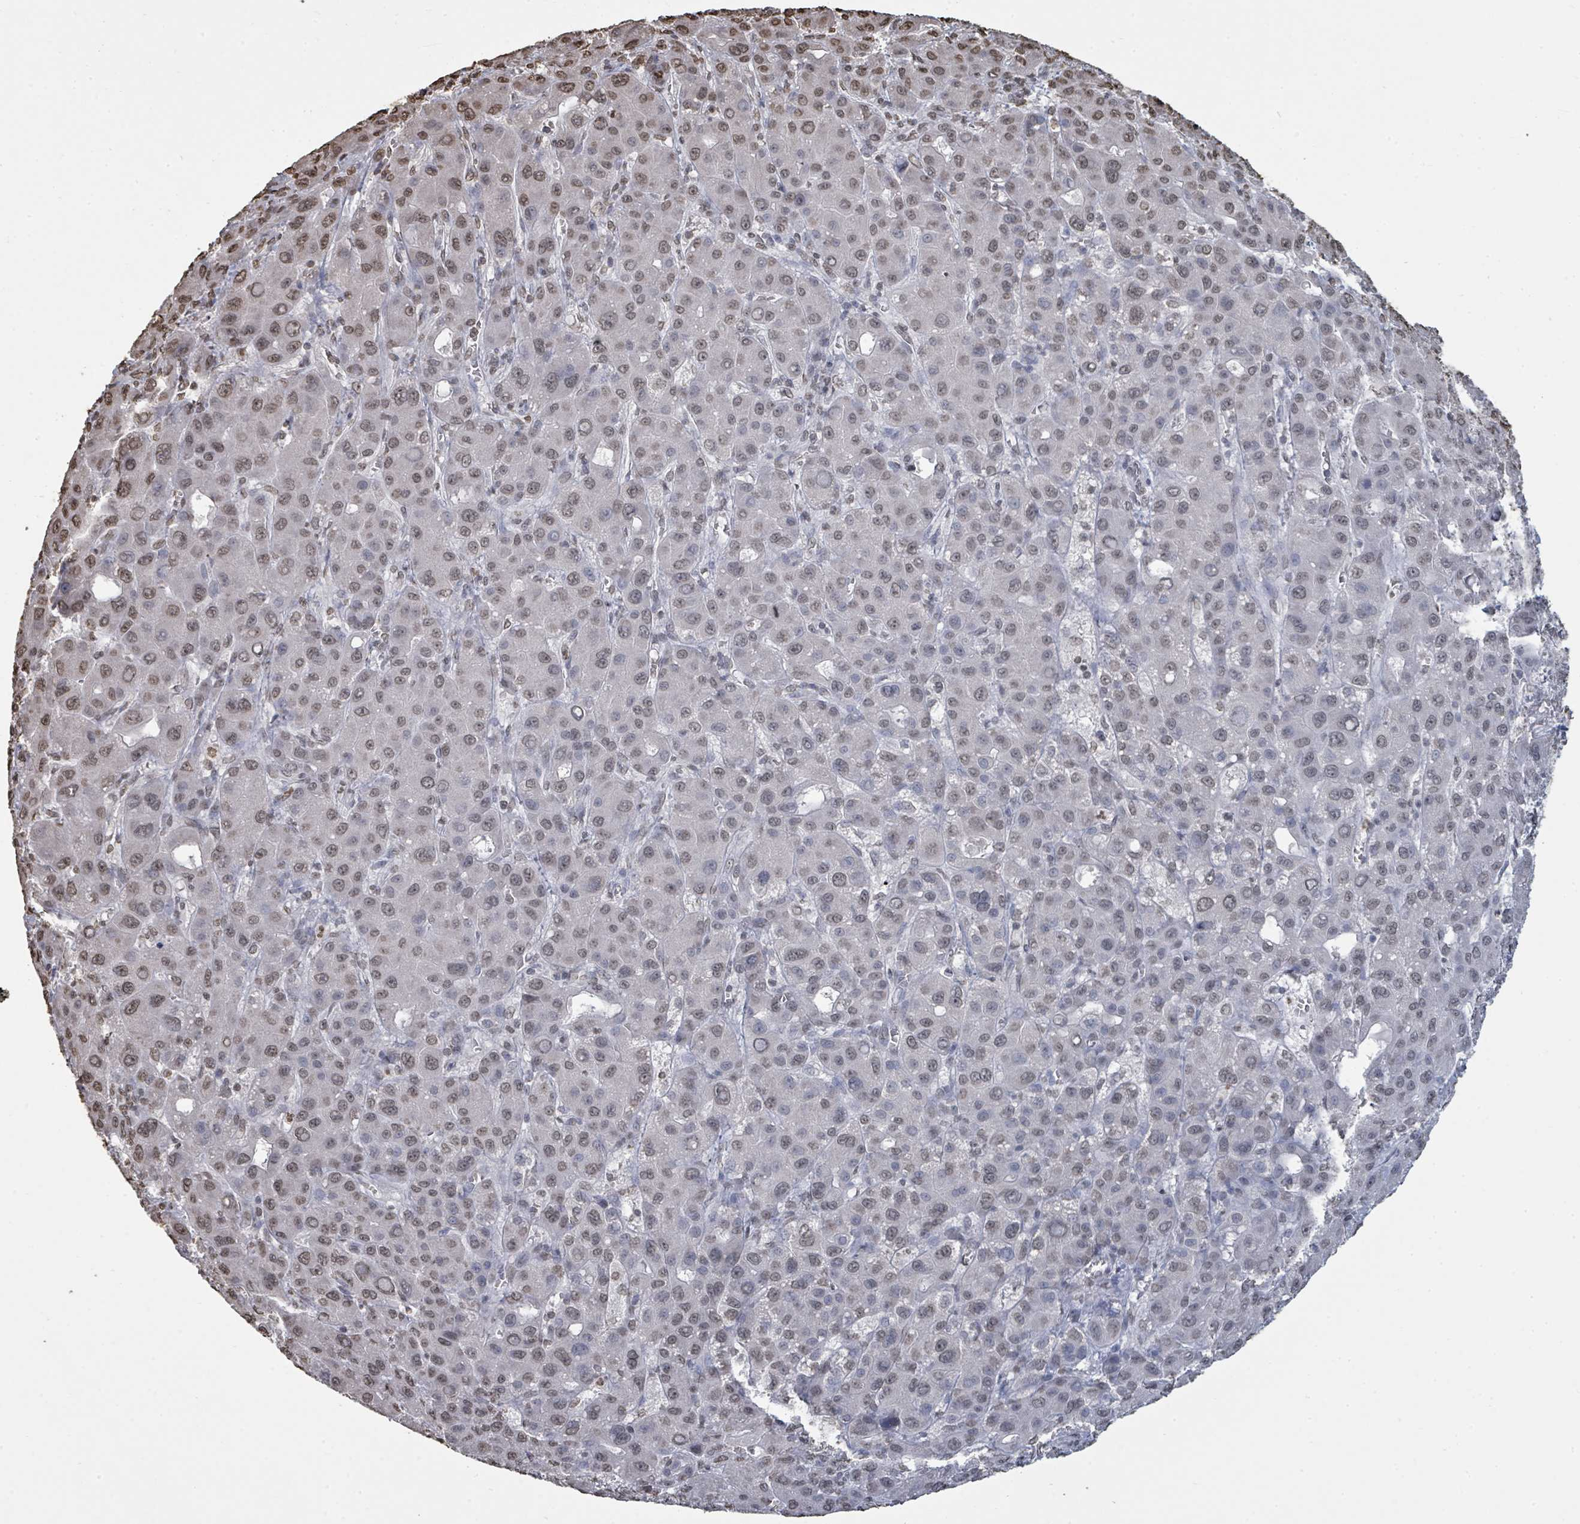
{"staining": {"intensity": "weak", "quantity": ">75%", "location": "nuclear"}, "tissue": "liver cancer", "cell_type": "Tumor cells", "image_type": "cancer", "snomed": [{"axis": "morphology", "description": "Carcinoma, Hepatocellular, NOS"}, {"axis": "topography", "description": "Liver"}], "caption": "Tumor cells reveal low levels of weak nuclear staining in about >75% of cells in liver hepatocellular carcinoma.", "gene": "MRPS12", "patient": {"sex": "male", "age": 55}}